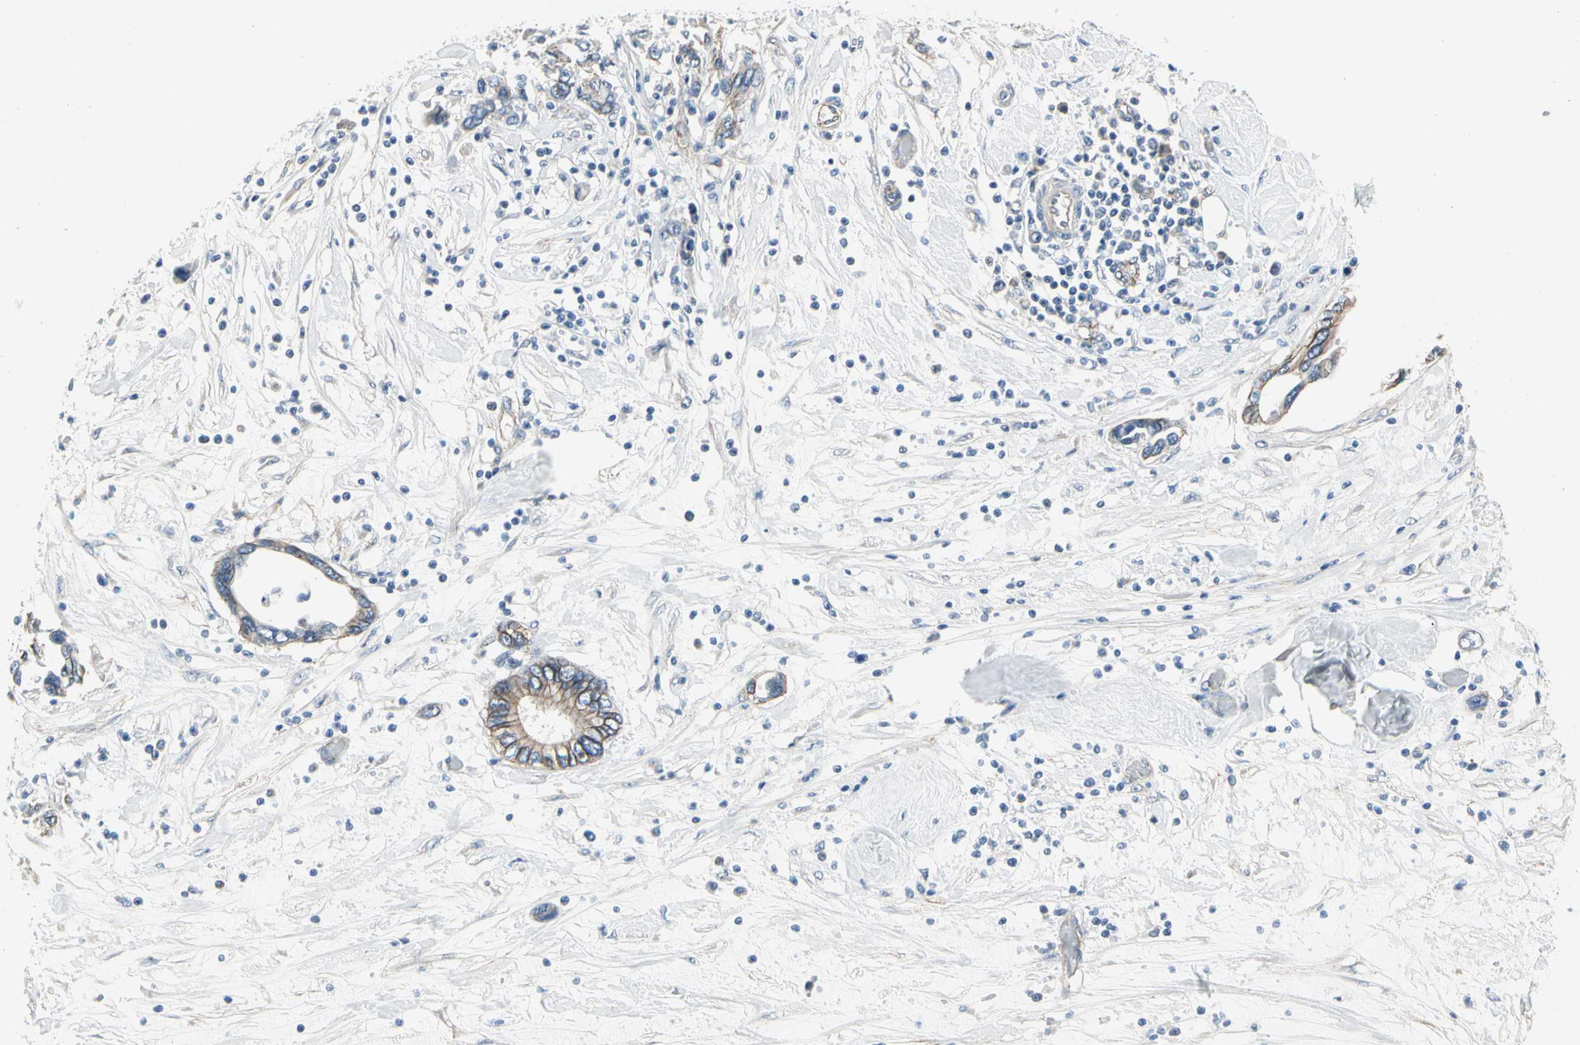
{"staining": {"intensity": "weak", "quantity": "25%-75%", "location": "cytoplasmic/membranous"}, "tissue": "pancreatic cancer", "cell_type": "Tumor cells", "image_type": "cancer", "snomed": [{"axis": "morphology", "description": "Adenocarcinoma, NOS"}, {"axis": "topography", "description": "Pancreas"}], "caption": "High-magnification brightfield microscopy of pancreatic cancer stained with DAB (3,3'-diaminobenzidine) (brown) and counterstained with hematoxylin (blue). tumor cells exhibit weak cytoplasmic/membranous staining is seen in approximately25%-75% of cells.", "gene": "LGR6", "patient": {"sex": "female", "age": 57}}